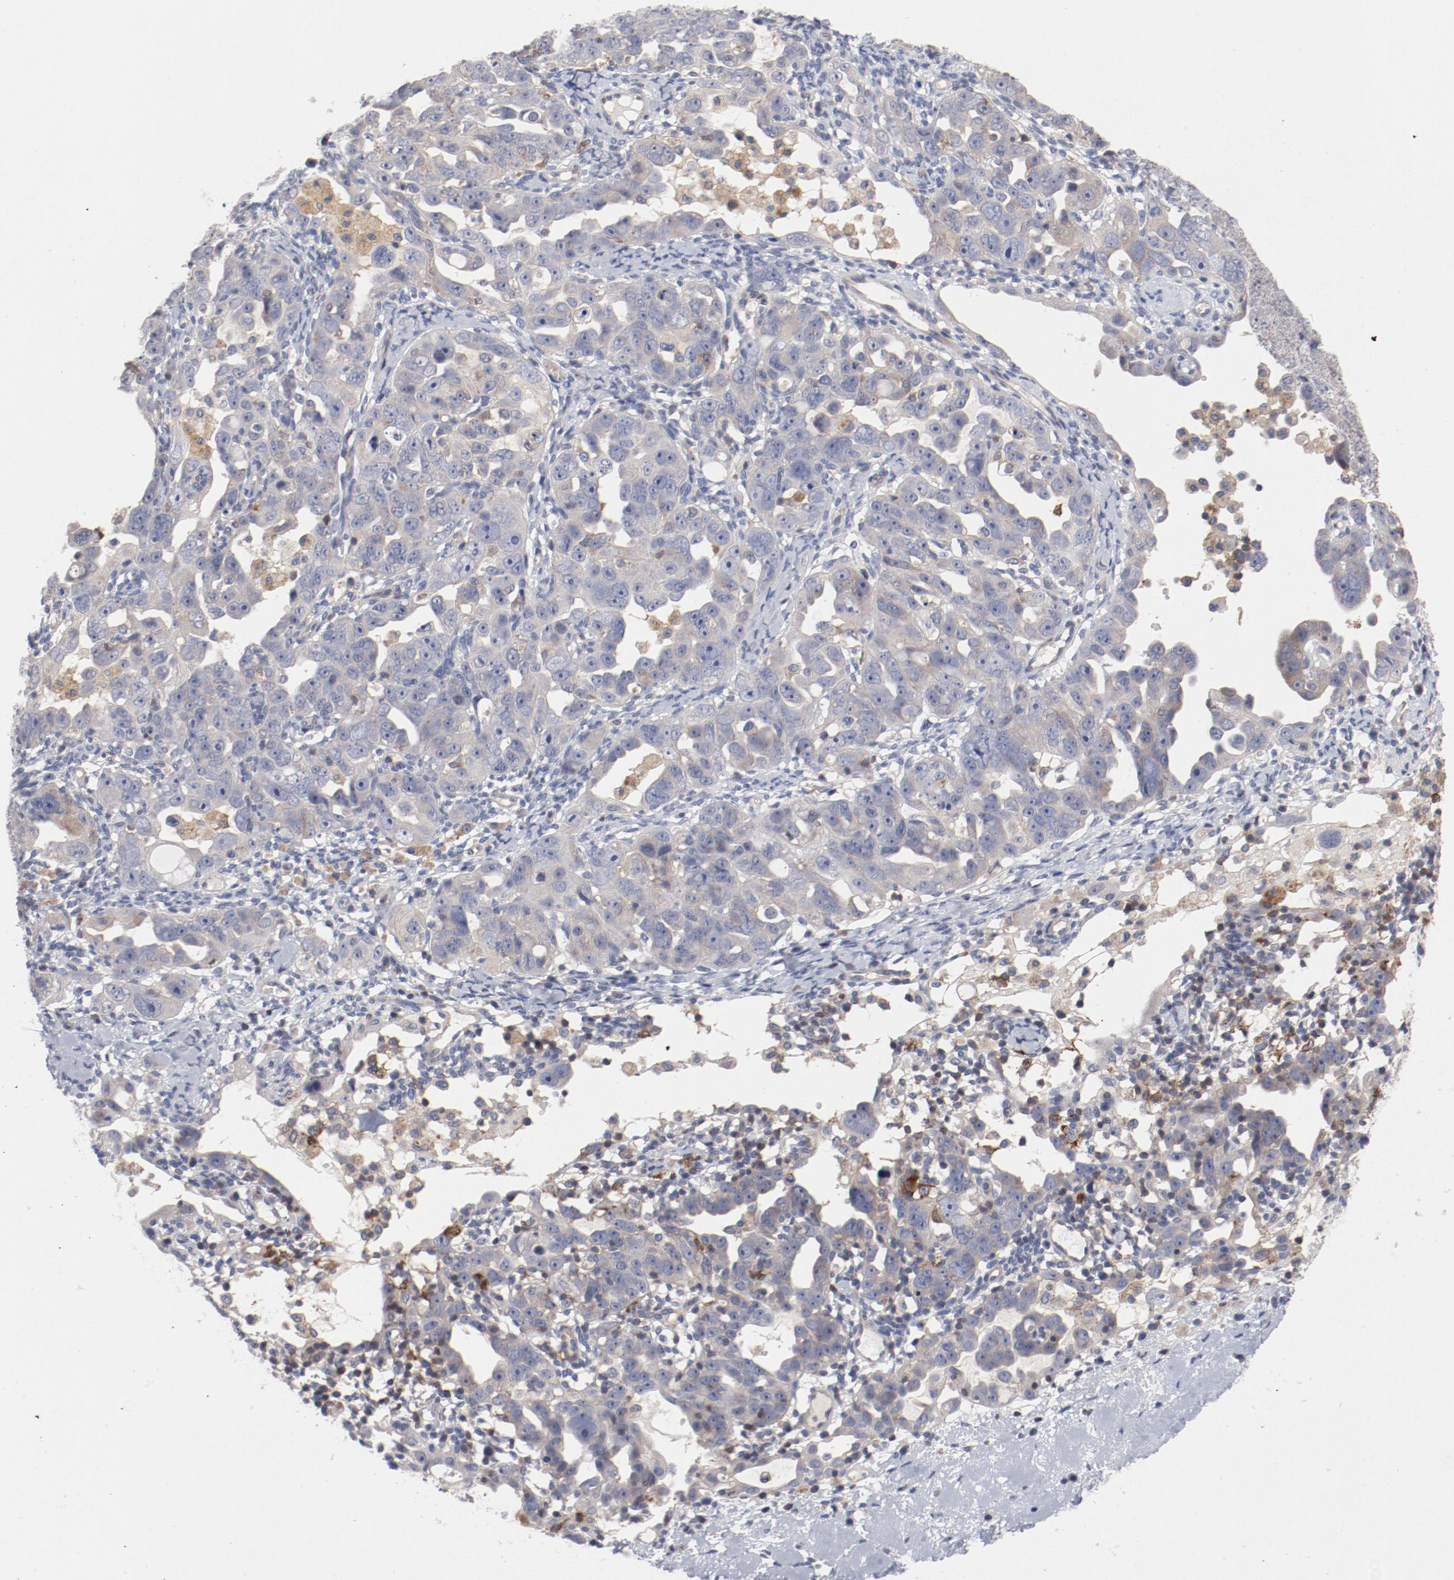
{"staining": {"intensity": "weak", "quantity": "<25%", "location": "cytoplasmic/membranous"}, "tissue": "ovarian cancer", "cell_type": "Tumor cells", "image_type": "cancer", "snomed": [{"axis": "morphology", "description": "Cystadenocarcinoma, serous, NOS"}, {"axis": "topography", "description": "Ovary"}], "caption": "Immunohistochemical staining of human serous cystadenocarcinoma (ovarian) demonstrates no significant expression in tumor cells. The staining is performed using DAB brown chromogen with nuclei counter-stained in using hematoxylin.", "gene": "CBL", "patient": {"sex": "female", "age": 66}}